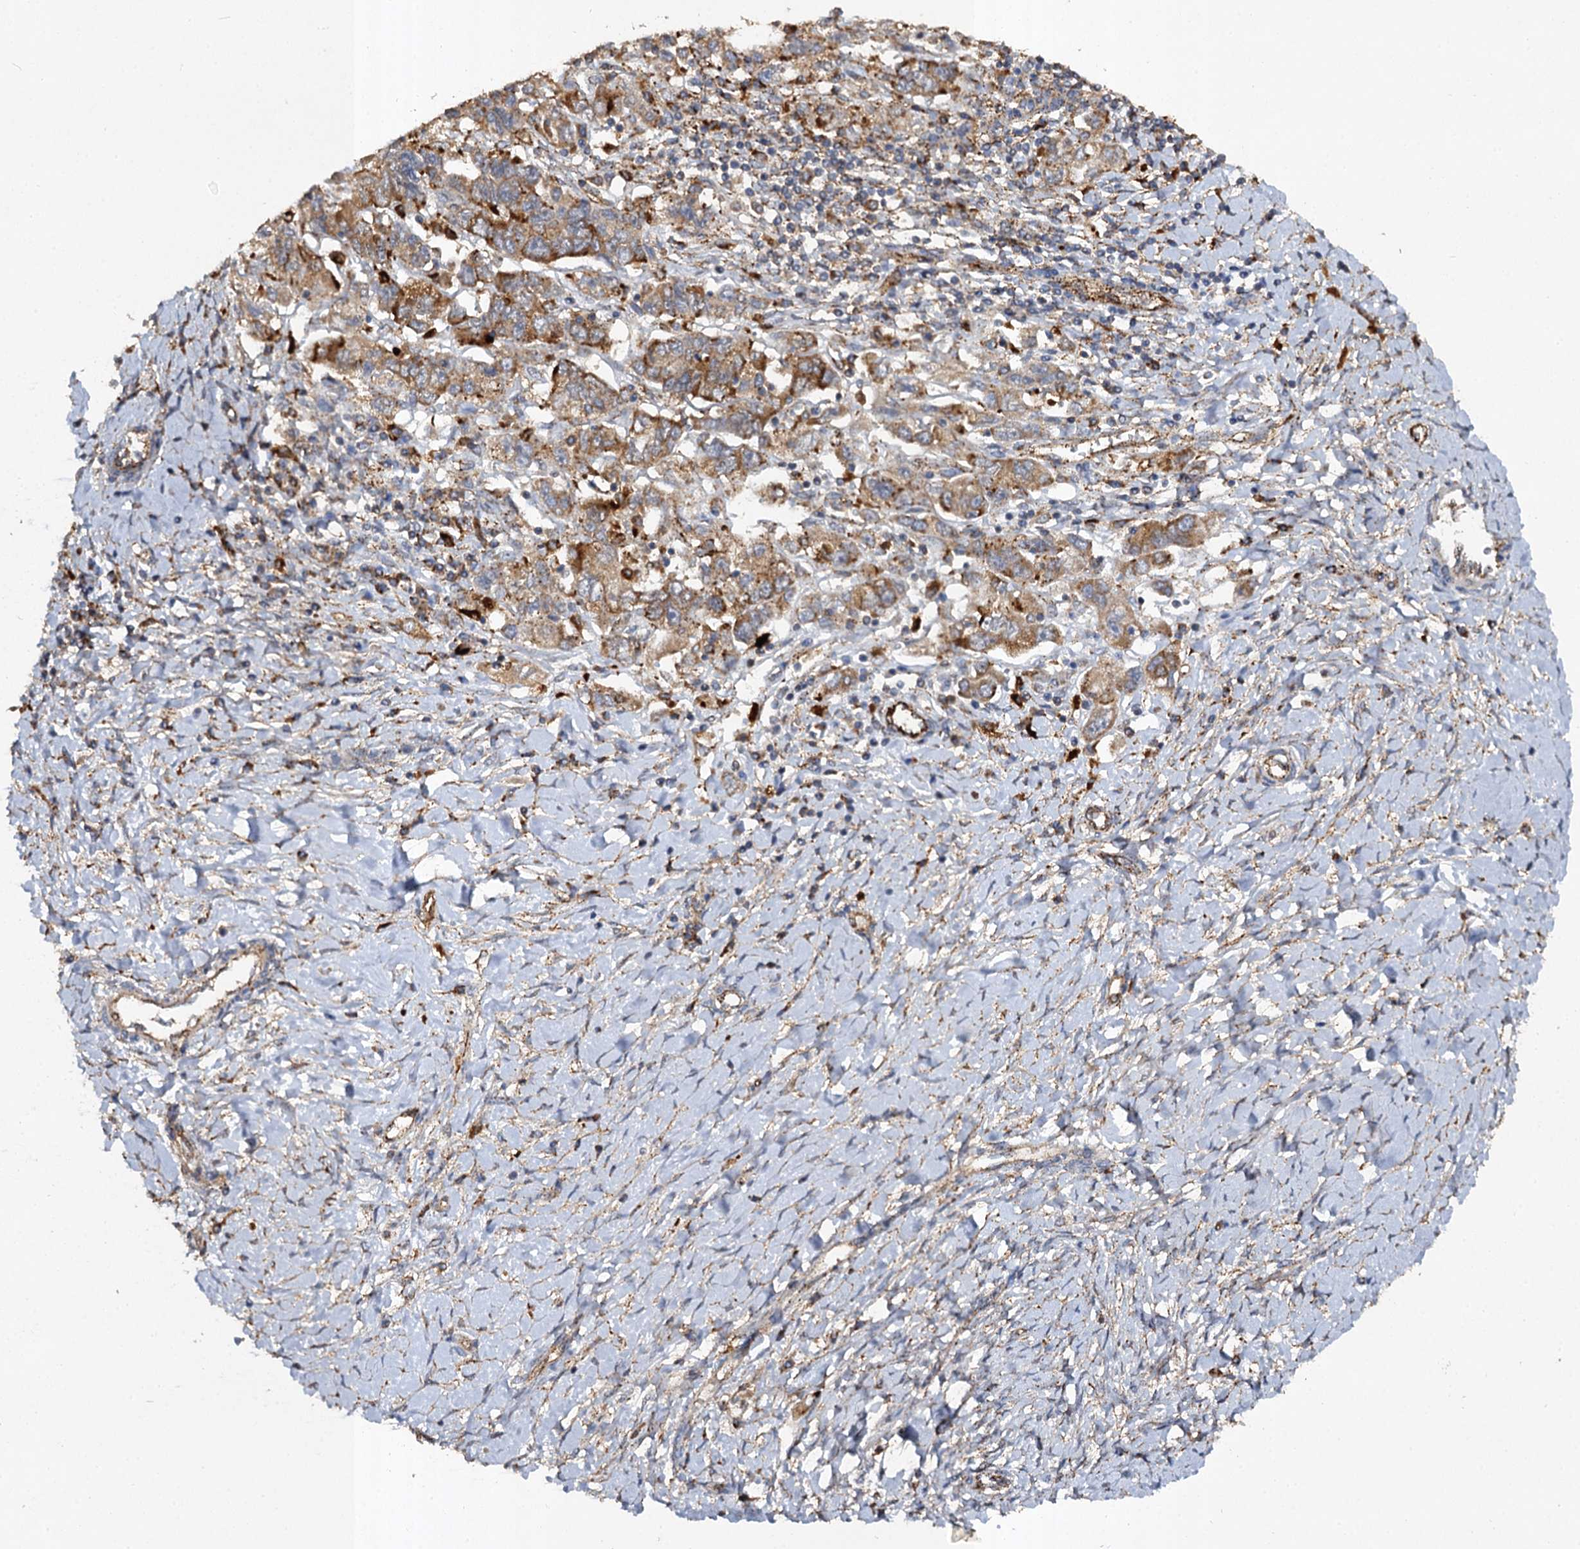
{"staining": {"intensity": "strong", "quantity": "25%-75%", "location": "cytoplasmic/membranous"}, "tissue": "ovarian cancer", "cell_type": "Tumor cells", "image_type": "cancer", "snomed": [{"axis": "morphology", "description": "Carcinoma, NOS"}, {"axis": "morphology", "description": "Cystadenocarcinoma, serous, NOS"}, {"axis": "topography", "description": "Ovary"}], "caption": "The immunohistochemical stain highlights strong cytoplasmic/membranous positivity in tumor cells of serous cystadenocarcinoma (ovarian) tissue.", "gene": "GBA1", "patient": {"sex": "female", "age": 69}}